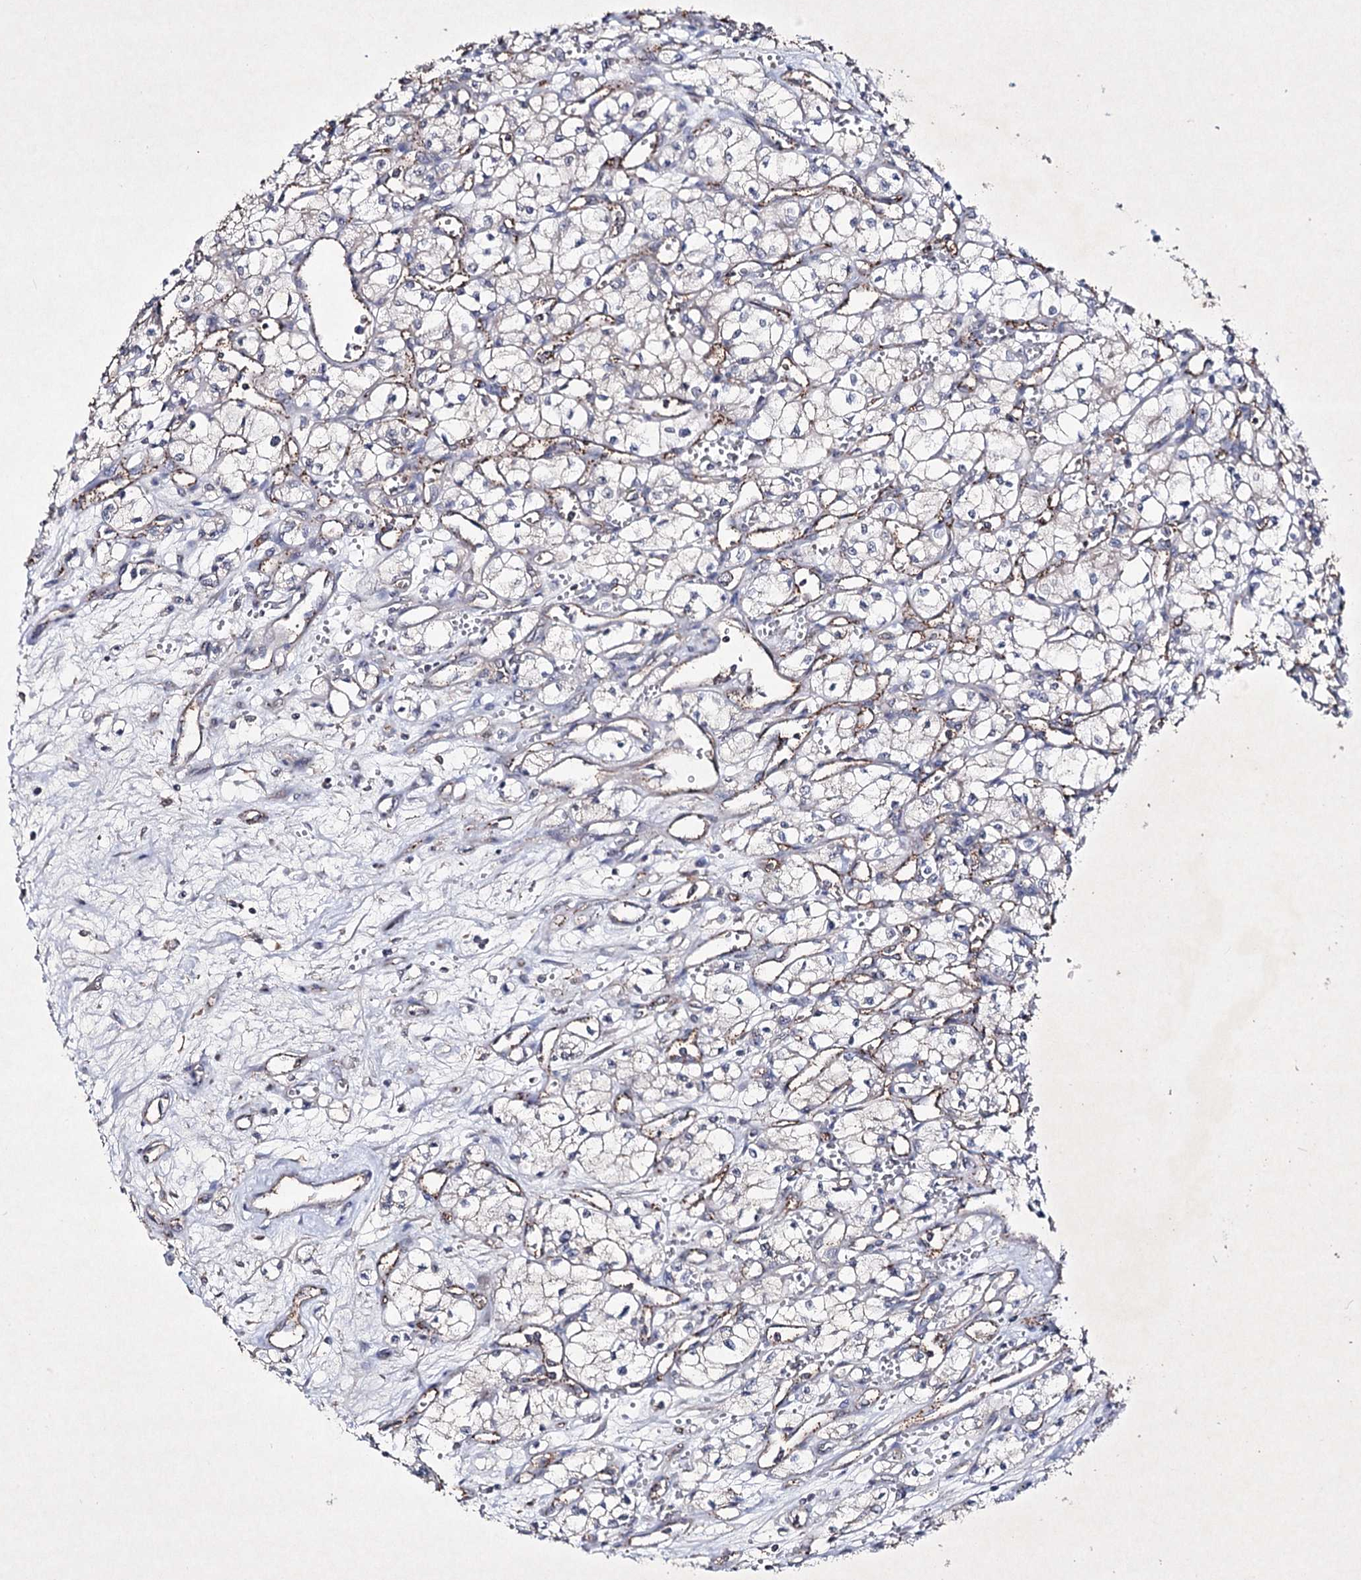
{"staining": {"intensity": "negative", "quantity": "none", "location": "none"}, "tissue": "renal cancer", "cell_type": "Tumor cells", "image_type": "cancer", "snomed": [{"axis": "morphology", "description": "Adenocarcinoma, NOS"}, {"axis": "topography", "description": "Kidney"}], "caption": "High magnification brightfield microscopy of renal cancer stained with DAB (brown) and counterstained with hematoxylin (blue): tumor cells show no significant staining.", "gene": "SEMA4G", "patient": {"sex": "male", "age": 59}}